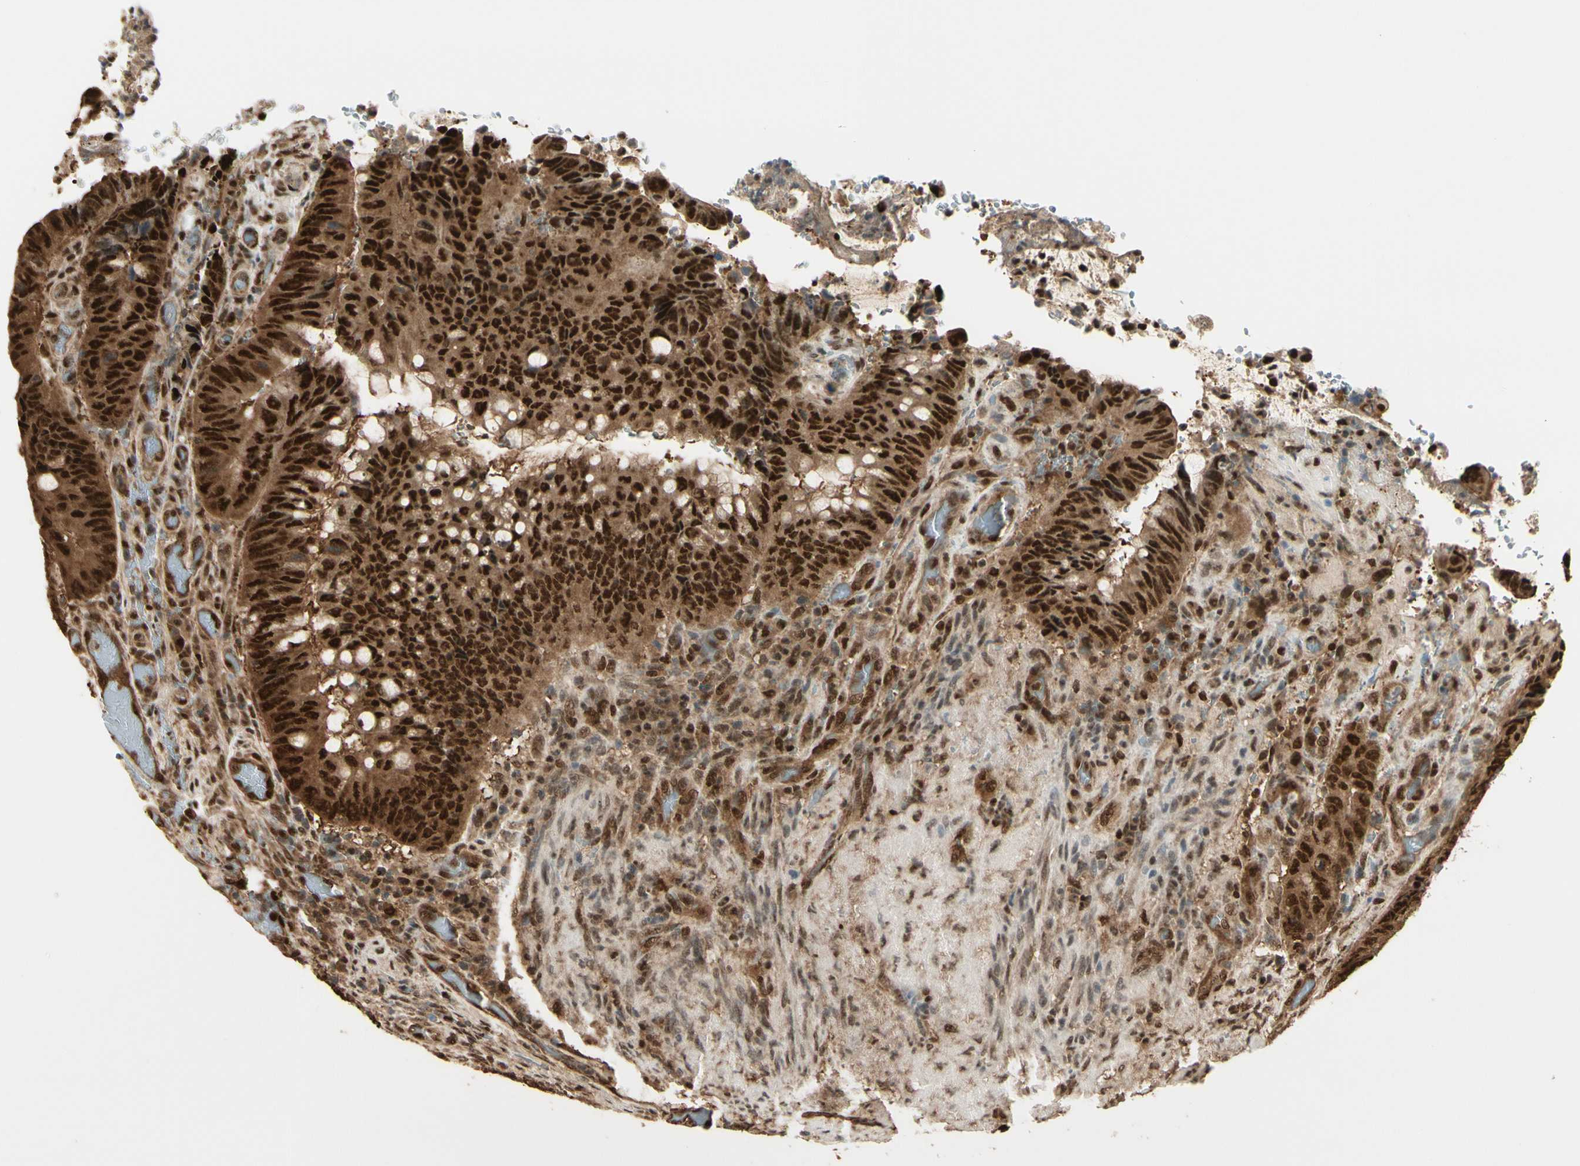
{"staining": {"intensity": "strong", "quantity": ">75%", "location": "cytoplasmic/membranous,nuclear"}, "tissue": "colorectal cancer", "cell_type": "Tumor cells", "image_type": "cancer", "snomed": [{"axis": "morphology", "description": "Normal tissue, NOS"}, {"axis": "morphology", "description": "Adenocarcinoma, NOS"}, {"axis": "topography", "description": "Rectum"}, {"axis": "topography", "description": "Peripheral nerve tissue"}], "caption": "DAB (3,3'-diaminobenzidine) immunohistochemical staining of human colorectal cancer demonstrates strong cytoplasmic/membranous and nuclear protein expression in approximately >75% of tumor cells.", "gene": "HSF1", "patient": {"sex": "male", "age": 92}}